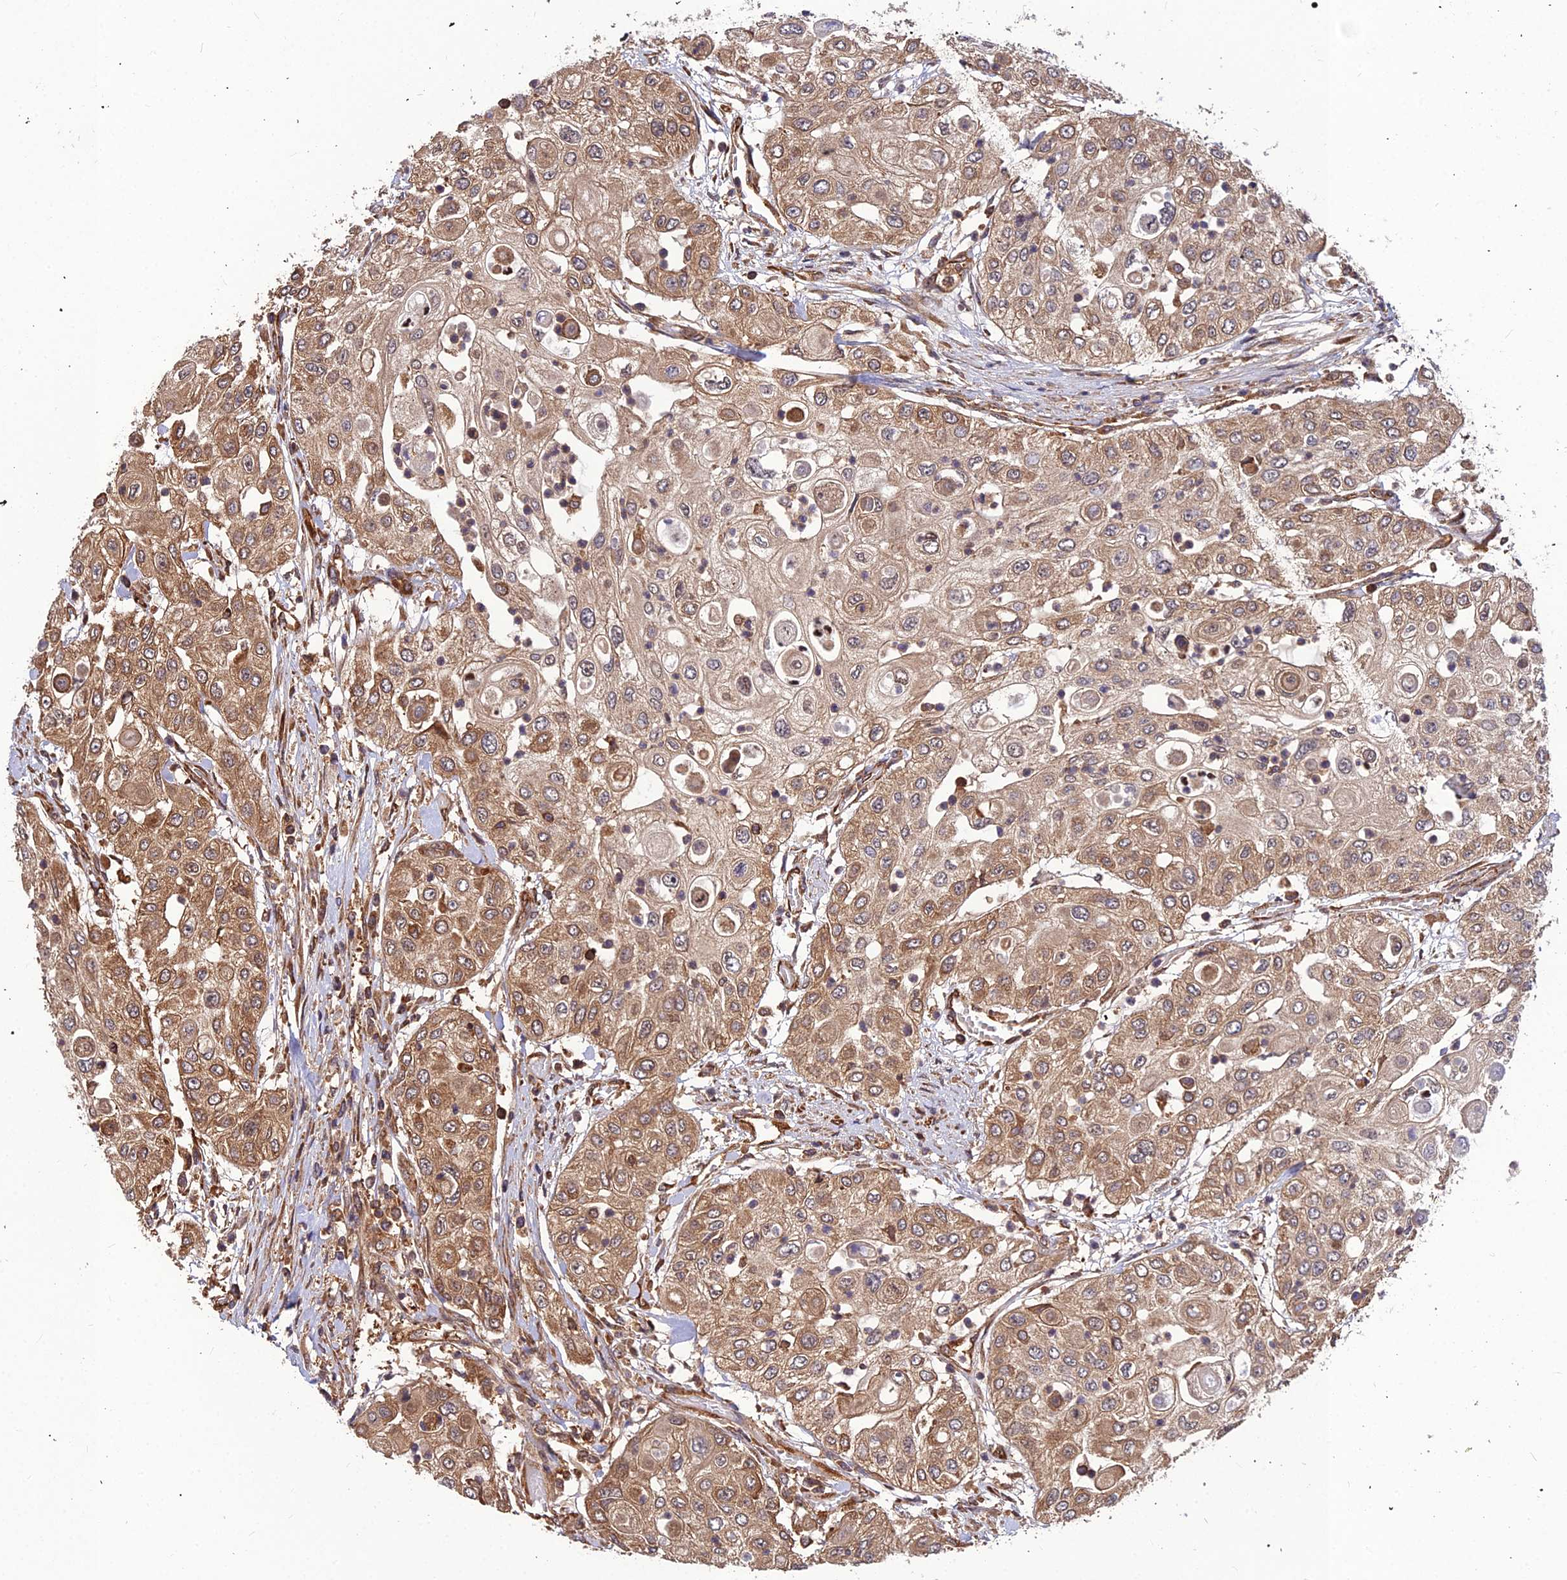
{"staining": {"intensity": "moderate", "quantity": "25%-75%", "location": "cytoplasmic/membranous"}, "tissue": "urothelial cancer", "cell_type": "Tumor cells", "image_type": "cancer", "snomed": [{"axis": "morphology", "description": "Urothelial carcinoma, High grade"}, {"axis": "topography", "description": "Urinary bladder"}], "caption": "Human urothelial cancer stained with a protein marker demonstrates moderate staining in tumor cells.", "gene": "ZNF467", "patient": {"sex": "female", "age": 79}}